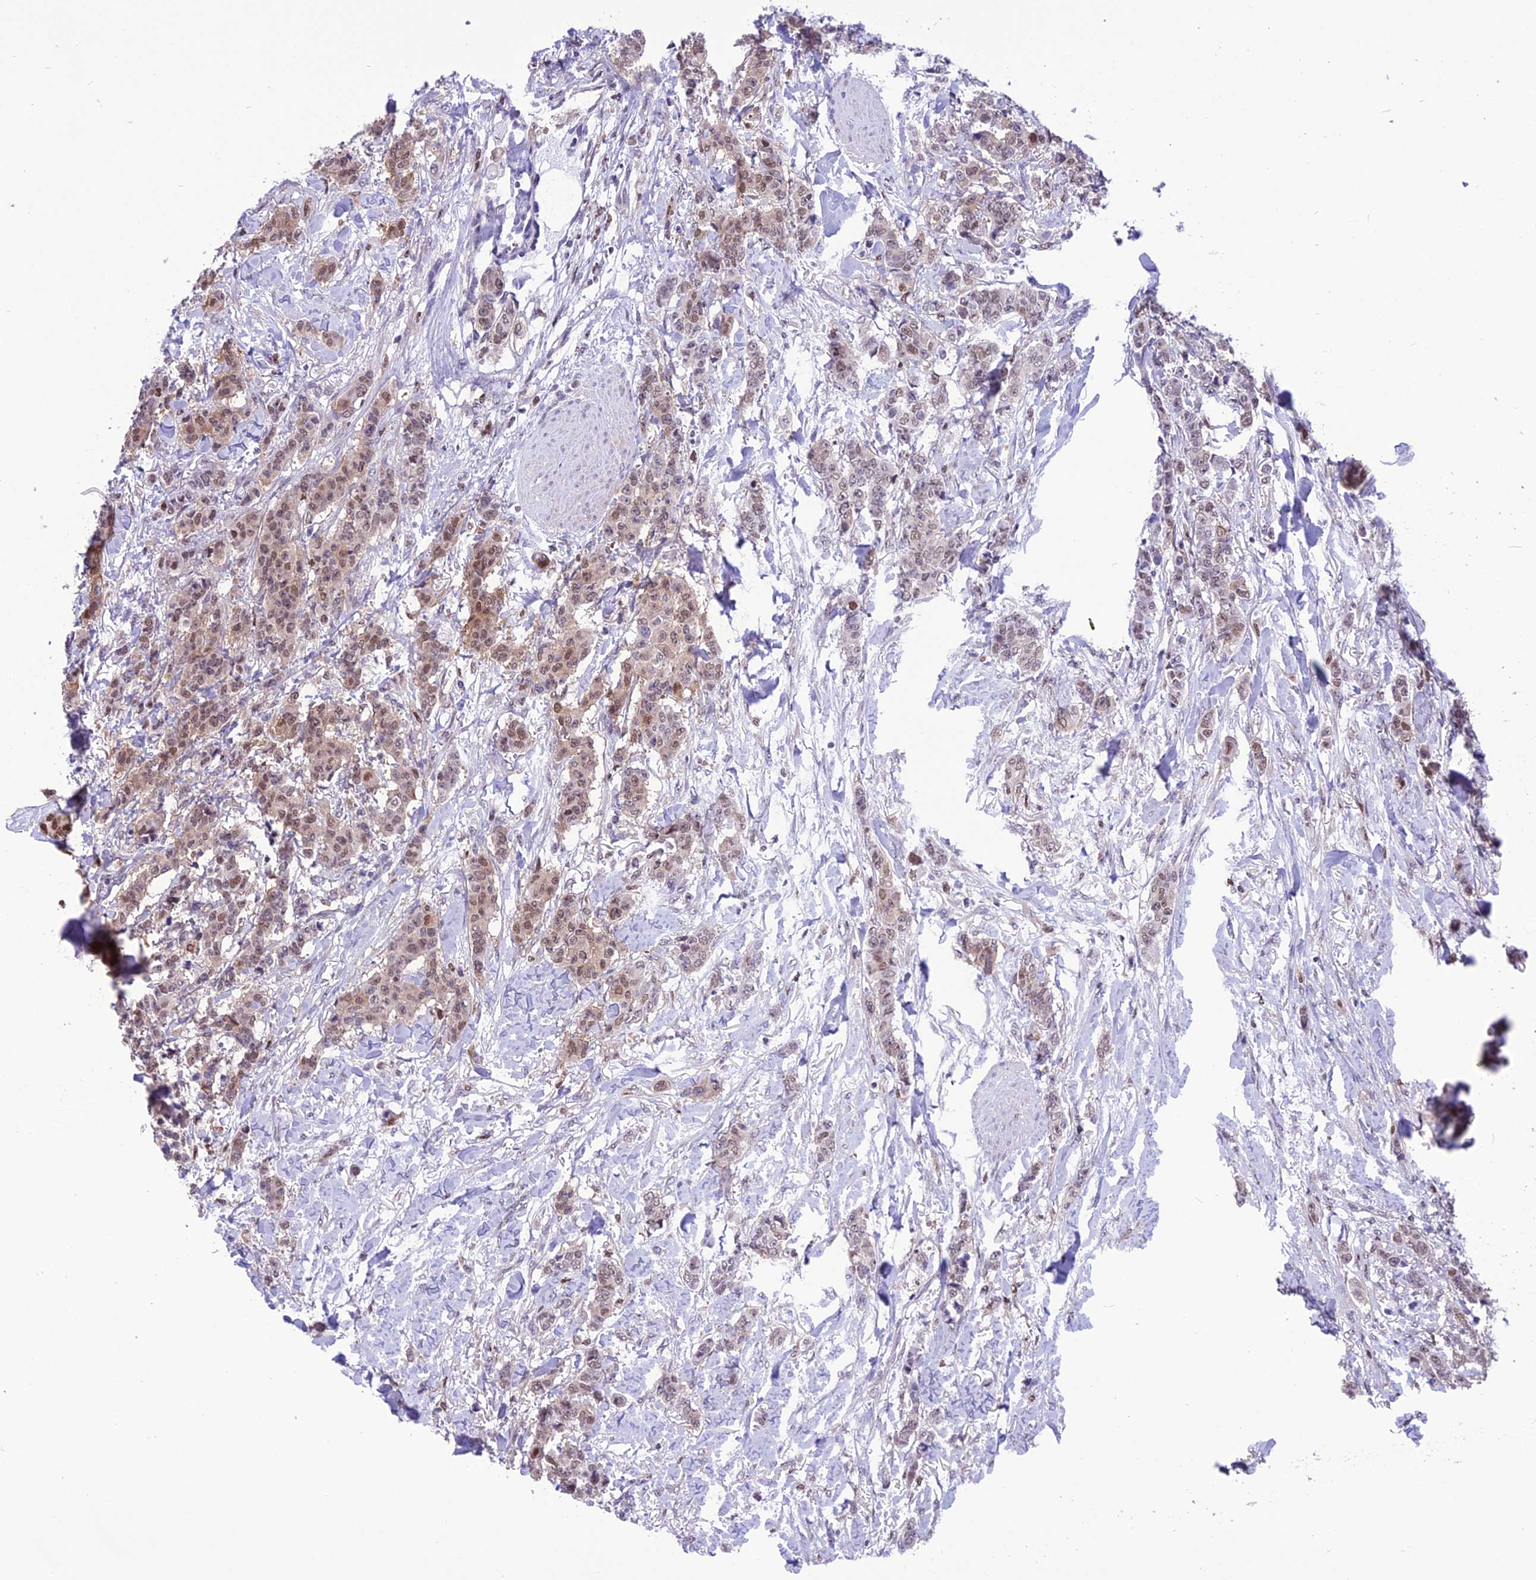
{"staining": {"intensity": "moderate", "quantity": "25%-75%", "location": "nuclear"}, "tissue": "breast cancer", "cell_type": "Tumor cells", "image_type": "cancer", "snomed": [{"axis": "morphology", "description": "Duct carcinoma"}, {"axis": "topography", "description": "Breast"}], "caption": "An immunohistochemistry (IHC) histopathology image of neoplastic tissue is shown. Protein staining in brown labels moderate nuclear positivity in breast cancer within tumor cells.", "gene": "MIS12", "patient": {"sex": "female", "age": 40}}